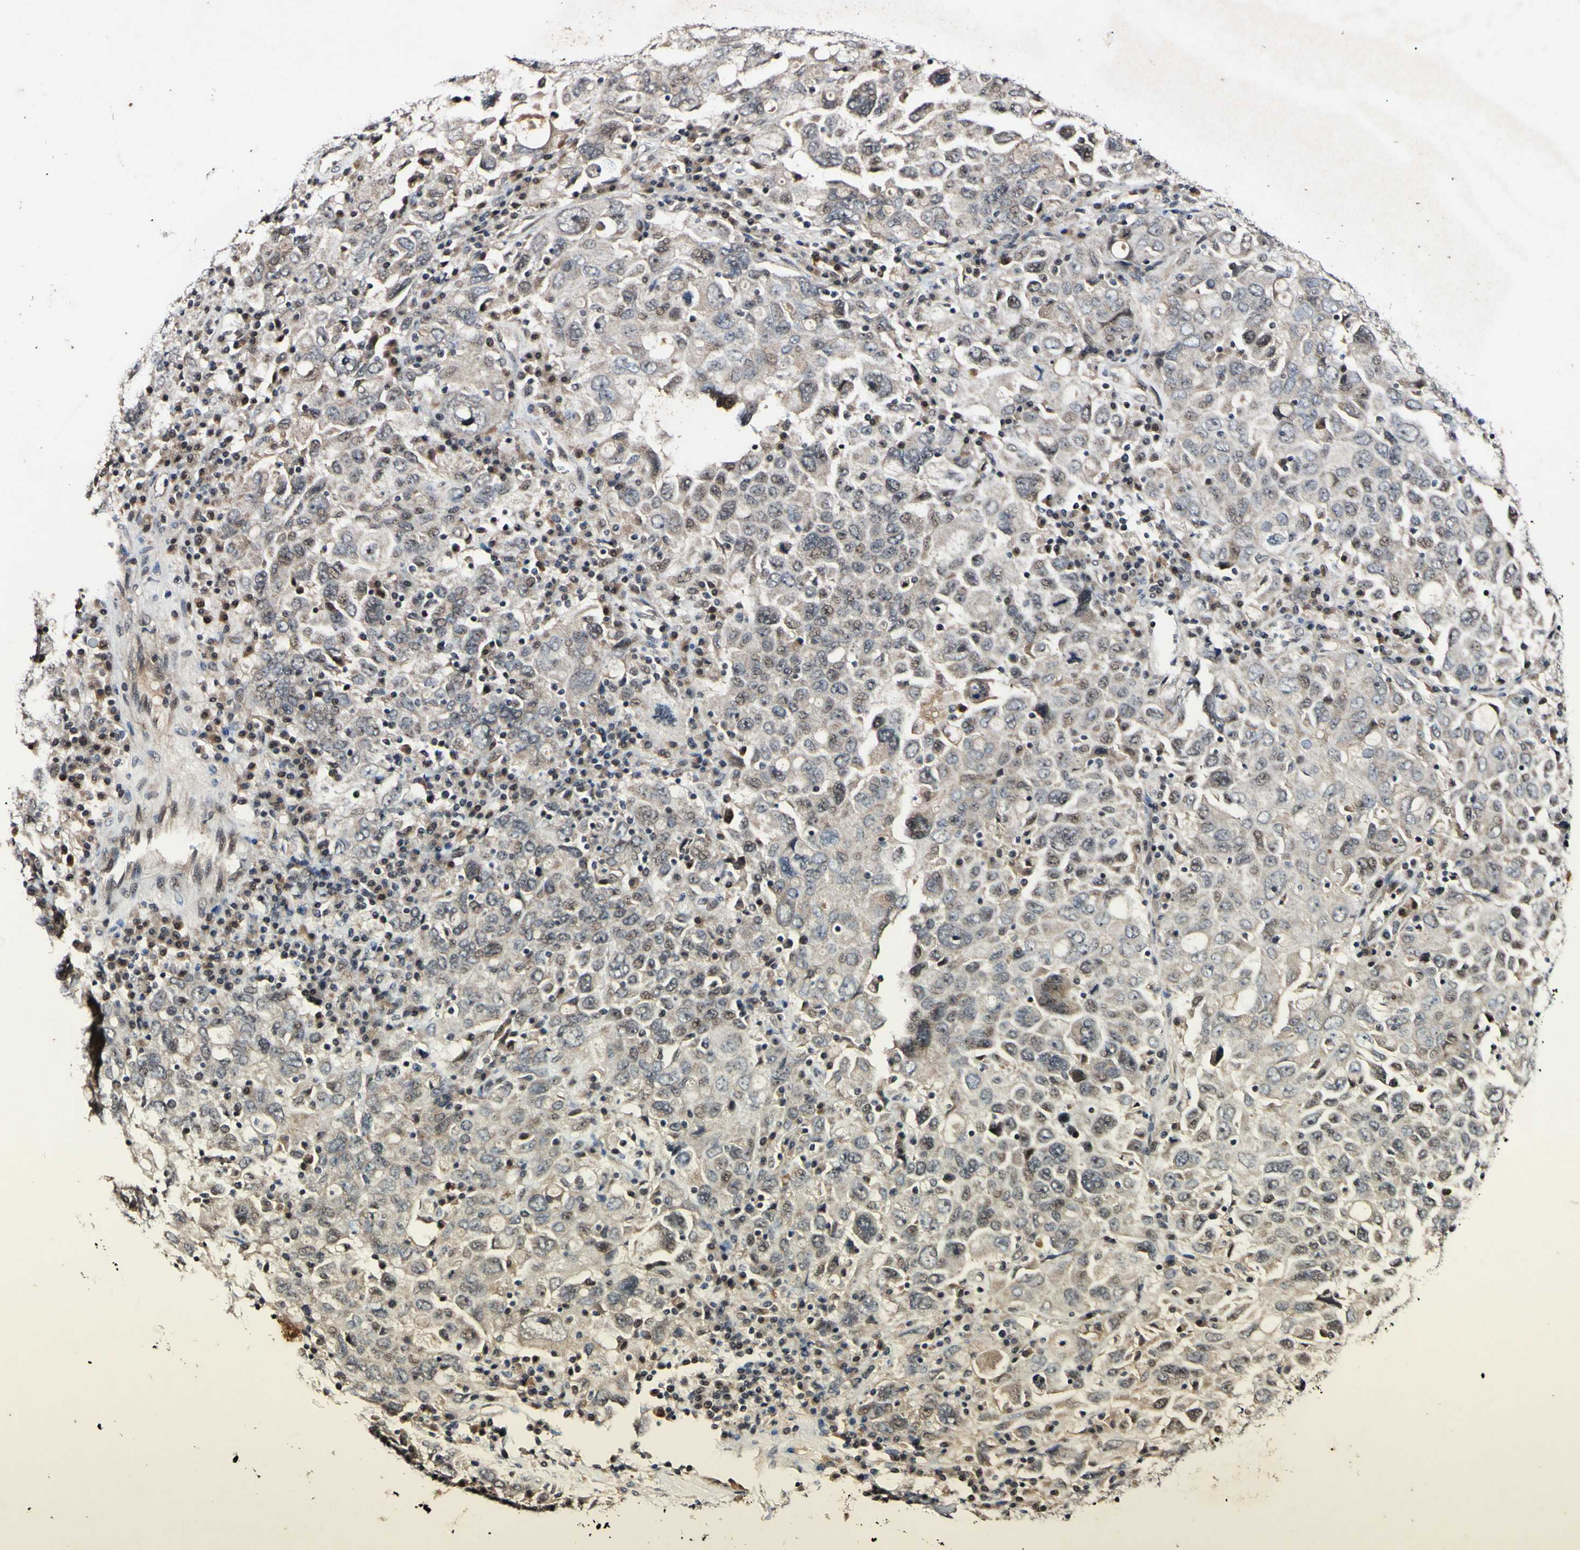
{"staining": {"intensity": "weak", "quantity": ">75%", "location": "cytoplasmic/membranous"}, "tissue": "ovarian cancer", "cell_type": "Tumor cells", "image_type": "cancer", "snomed": [{"axis": "morphology", "description": "Carcinoma, endometroid"}, {"axis": "topography", "description": "Ovary"}], "caption": "Ovarian endometroid carcinoma stained with a brown dye reveals weak cytoplasmic/membranous positive positivity in about >75% of tumor cells.", "gene": "POLR2F", "patient": {"sex": "female", "age": 62}}